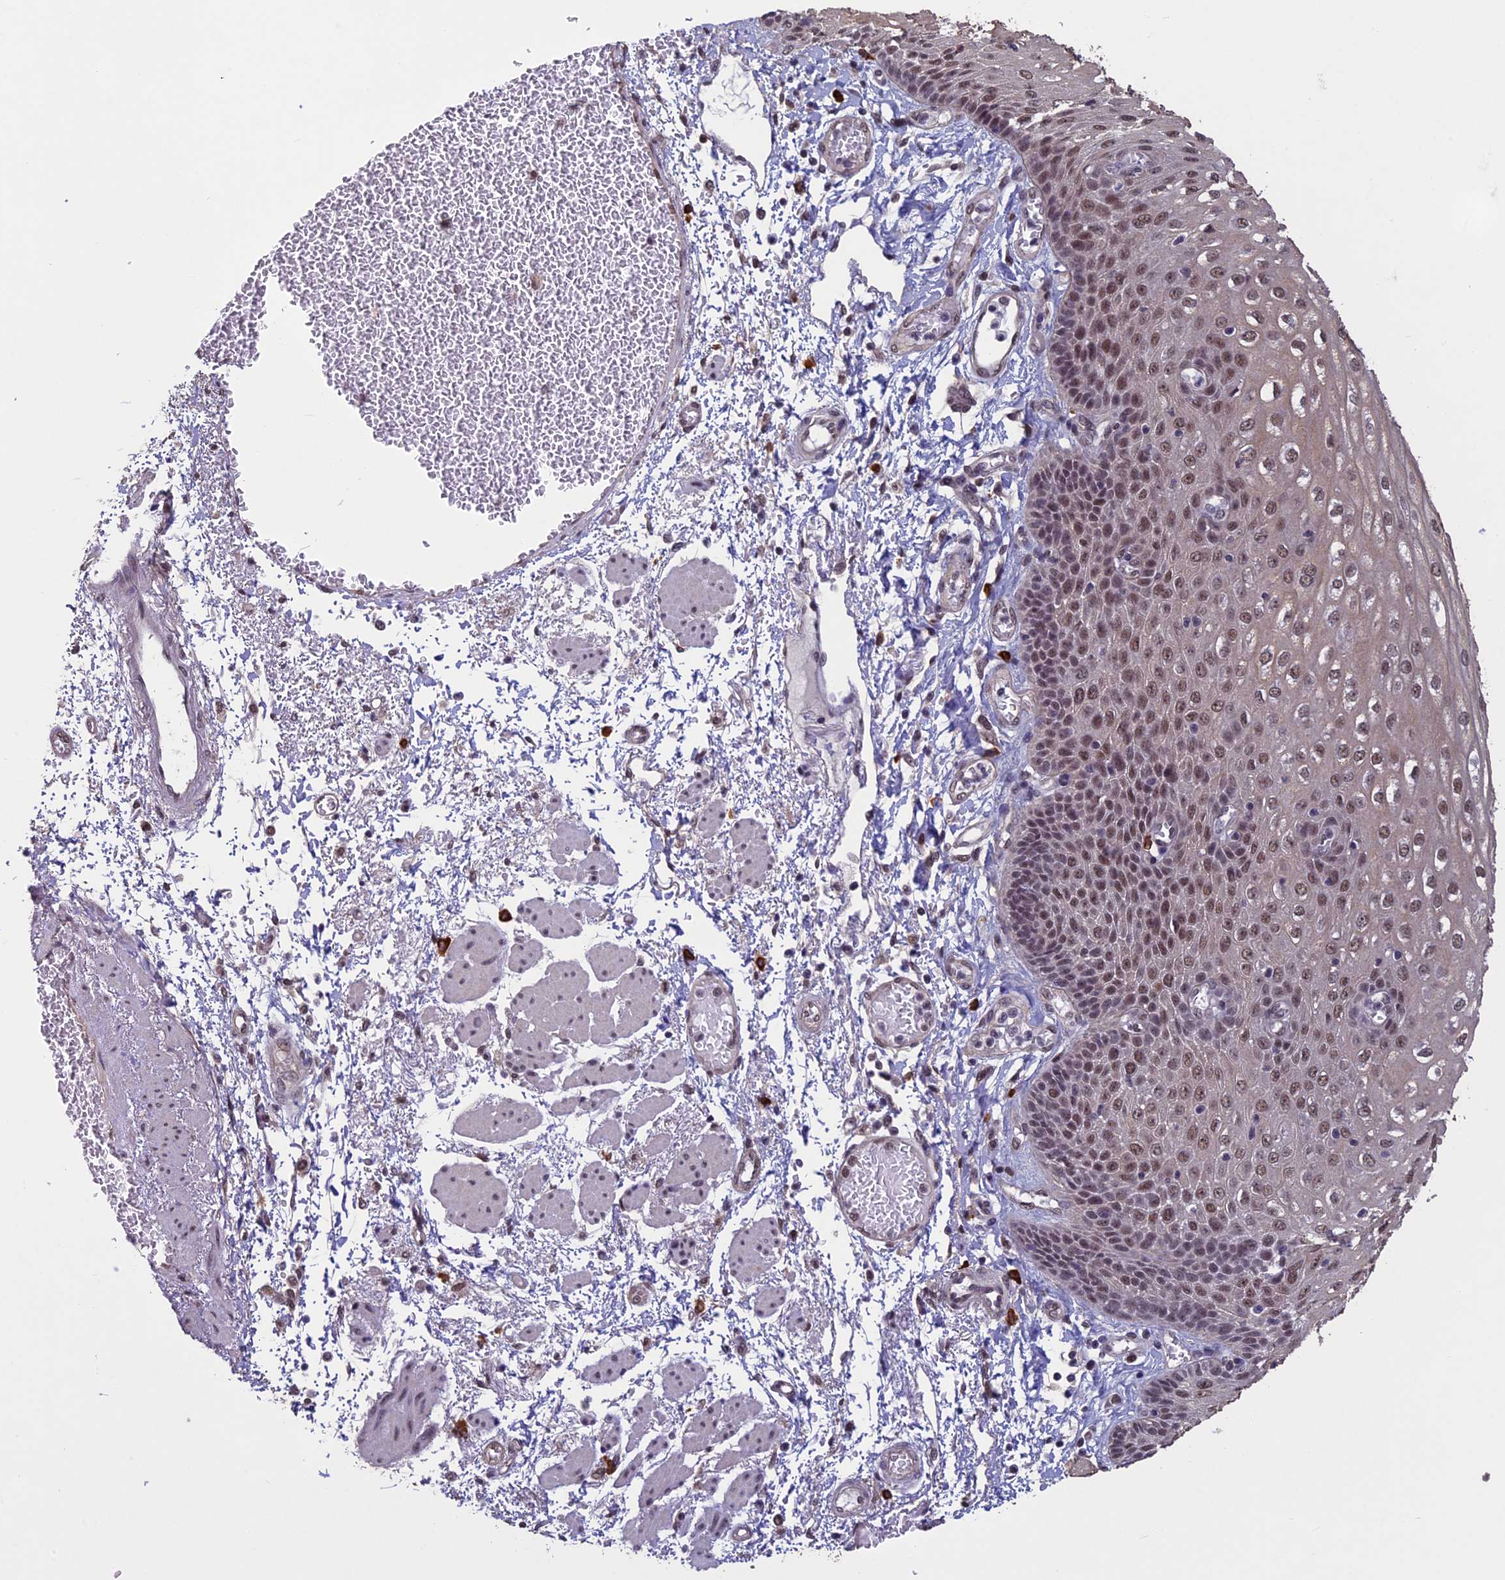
{"staining": {"intensity": "moderate", "quantity": "<25%", "location": "nuclear"}, "tissue": "esophagus", "cell_type": "Squamous epithelial cells", "image_type": "normal", "snomed": [{"axis": "morphology", "description": "Normal tissue, NOS"}, {"axis": "topography", "description": "Esophagus"}], "caption": "A photomicrograph of esophagus stained for a protein exhibits moderate nuclear brown staining in squamous epithelial cells. (DAB IHC, brown staining for protein, blue staining for nuclei).", "gene": "RNF40", "patient": {"sex": "male", "age": 81}}